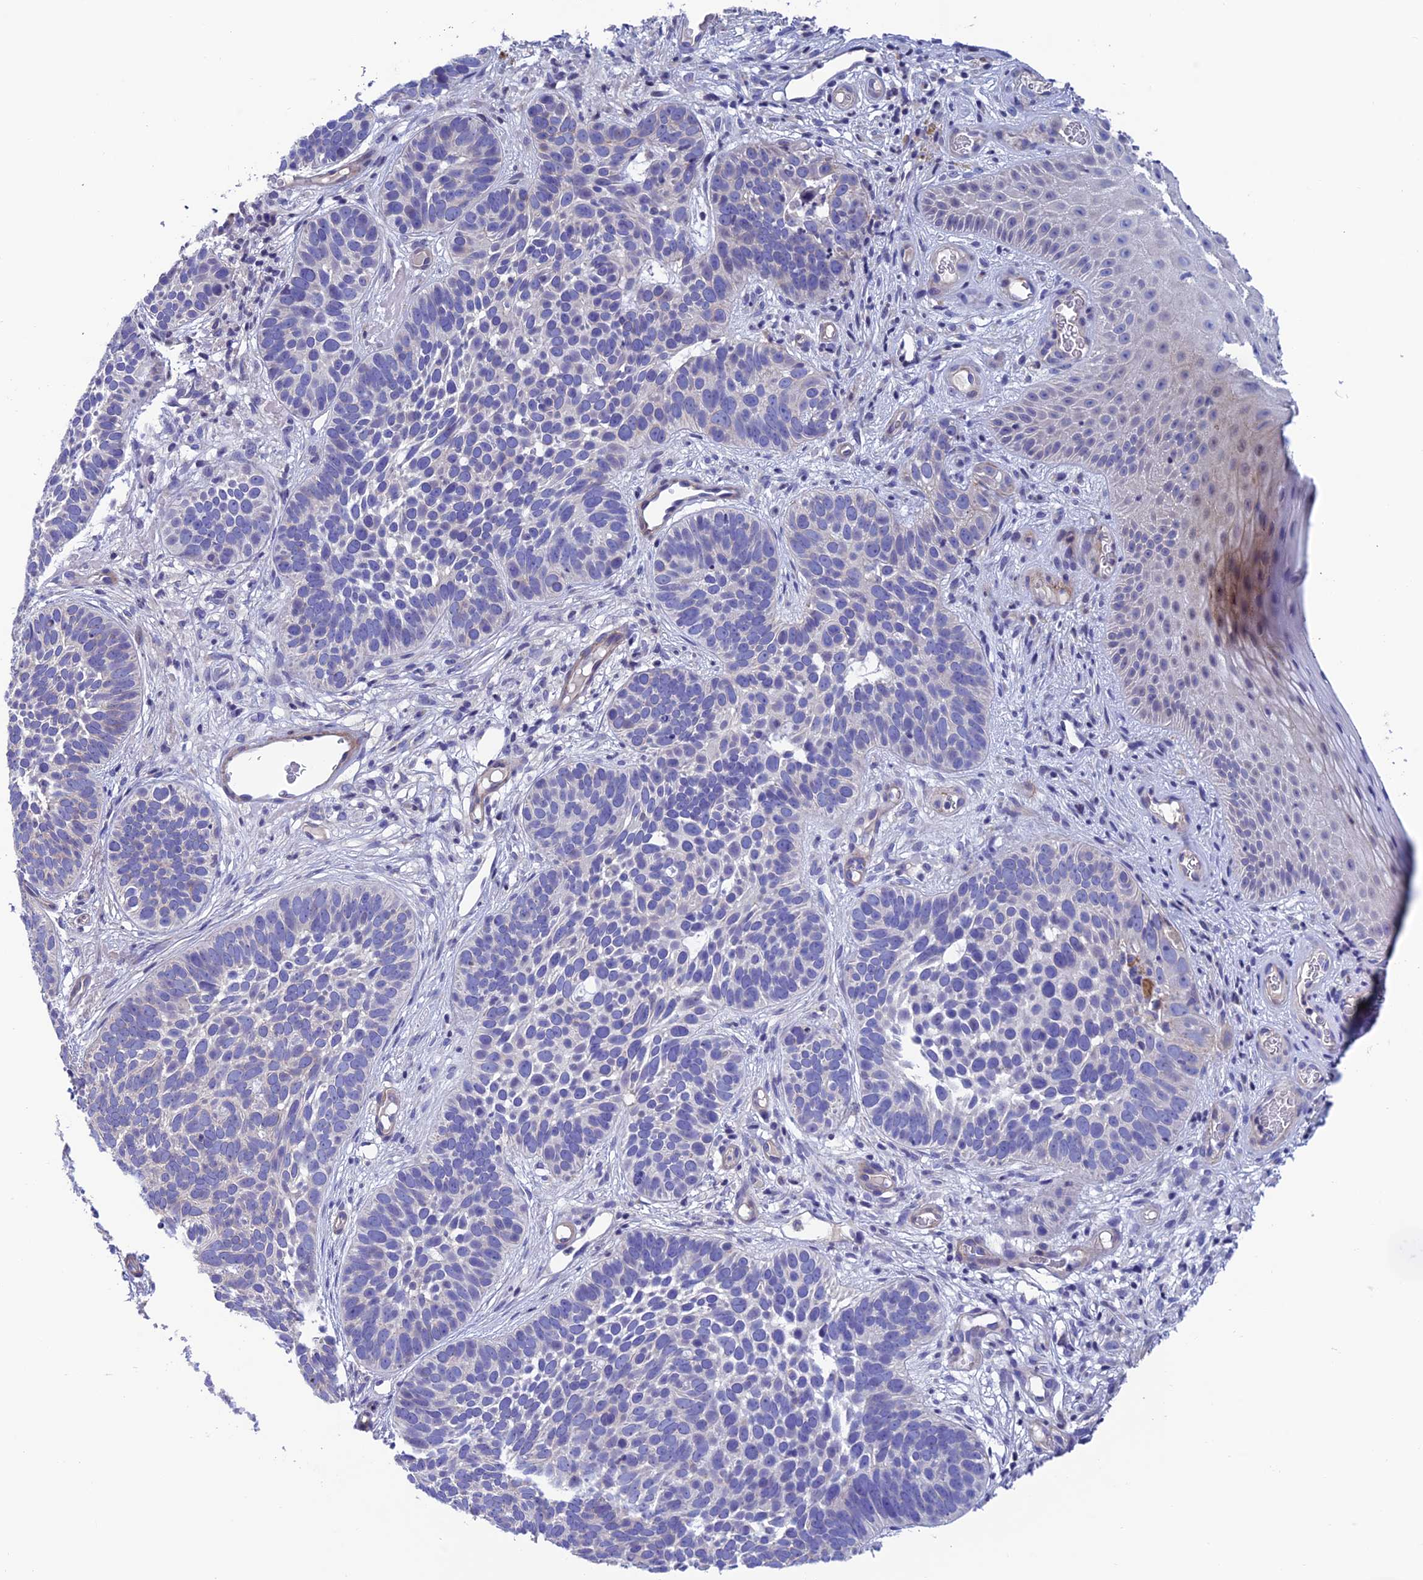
{"staining": {"intensity": "negative", "quantity": "none", "location": "none"}, "tissue": "skin cancer", "cell_type": "Tumor cells", "image_type": "cancer", "snomed": [{"axis": "morphology", "description": "Basal cell carcinoma"}, {"axis": "topography", "description": "Skin"}], "caption": "Basal cell carcinoma (skin) was stained to show a protein in brown. There is no significant expression in tumor cells.", "gene": "FAM178B", "patient": {"sex": "male", "age": 89}}